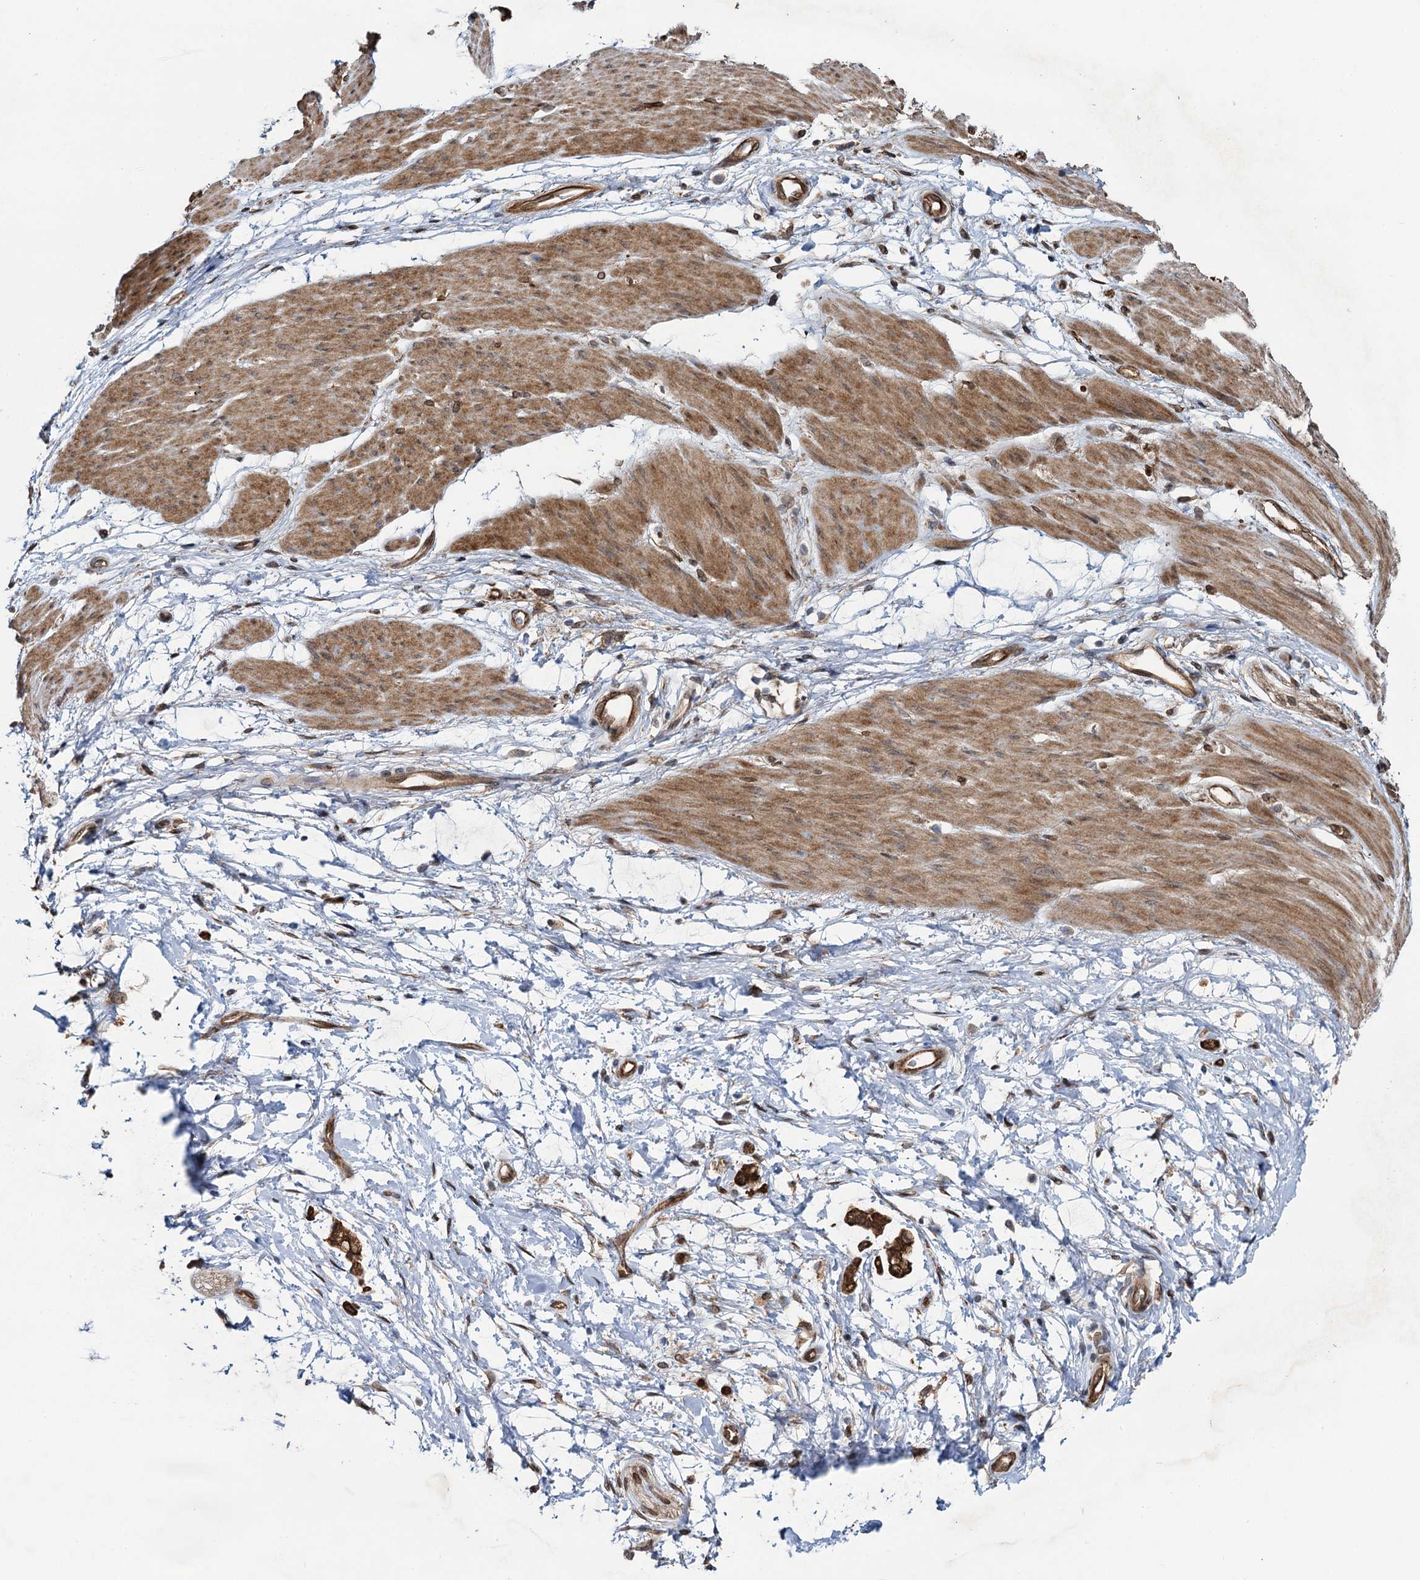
{"staining": {"intensity": "strong", "quantity": ">75%", "location": "cytoplasmic/membranous"}, "tissue": "stomach cancer", "cell_type": "Tumor cells", "image_type": "cancer", "snomed": [{"axis": "morphology", "description": "Adenocarcinoma, NOS"}, {"axis": "topography", "description": "Stomach"}], "caption": "Stomach adenocarcinoma stained with a protein marker demonstrates strong staining in tumor cells.", "gene": "EVX2", "patient": {"sex": "female", "age": 60}}